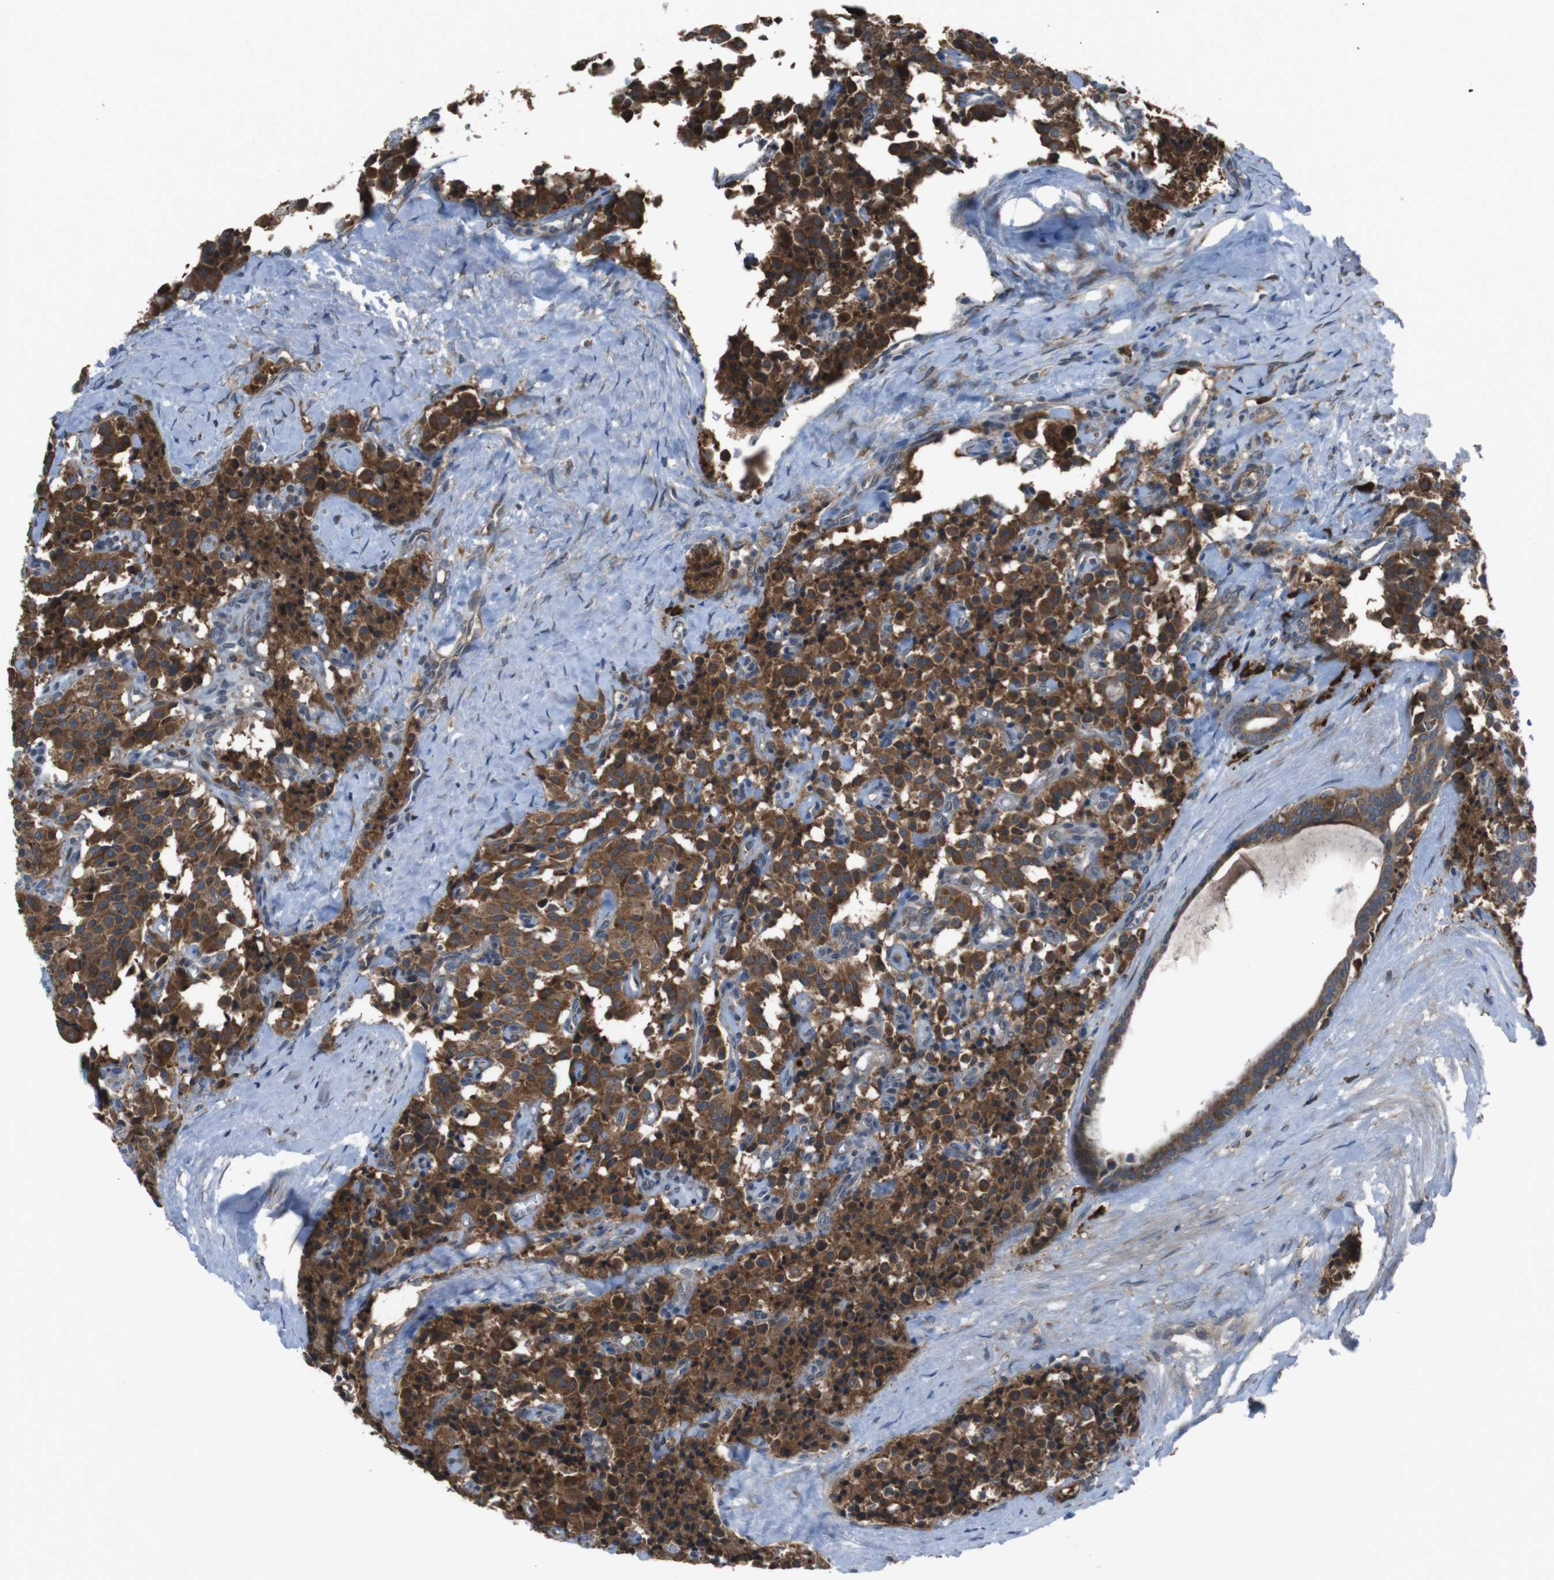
{"staining": {"intensity": "strong", "quantity": ">75%", "location": "cytoplasmic/membranous"}, "tissue": "carcinoid", "cell_type": "Tumor cells", "image_type": "cancer", "snomed": [{"axis": "morphology", "description": "Carcinoid, malignant, NOS"}, {"axis": "topography", "description": "Lung"}], "caption": "This histopathology image reveals carcinoid (malignant) stained with immunohistochemistry (IHC) to label a protein in brown. The cytoplasmic/membranous of tumor cells show strong positivity for the protein. Nuclei are counter-stained blue.", "gene": "SSR3", "patient": {"sex": "male", "age": 30}}